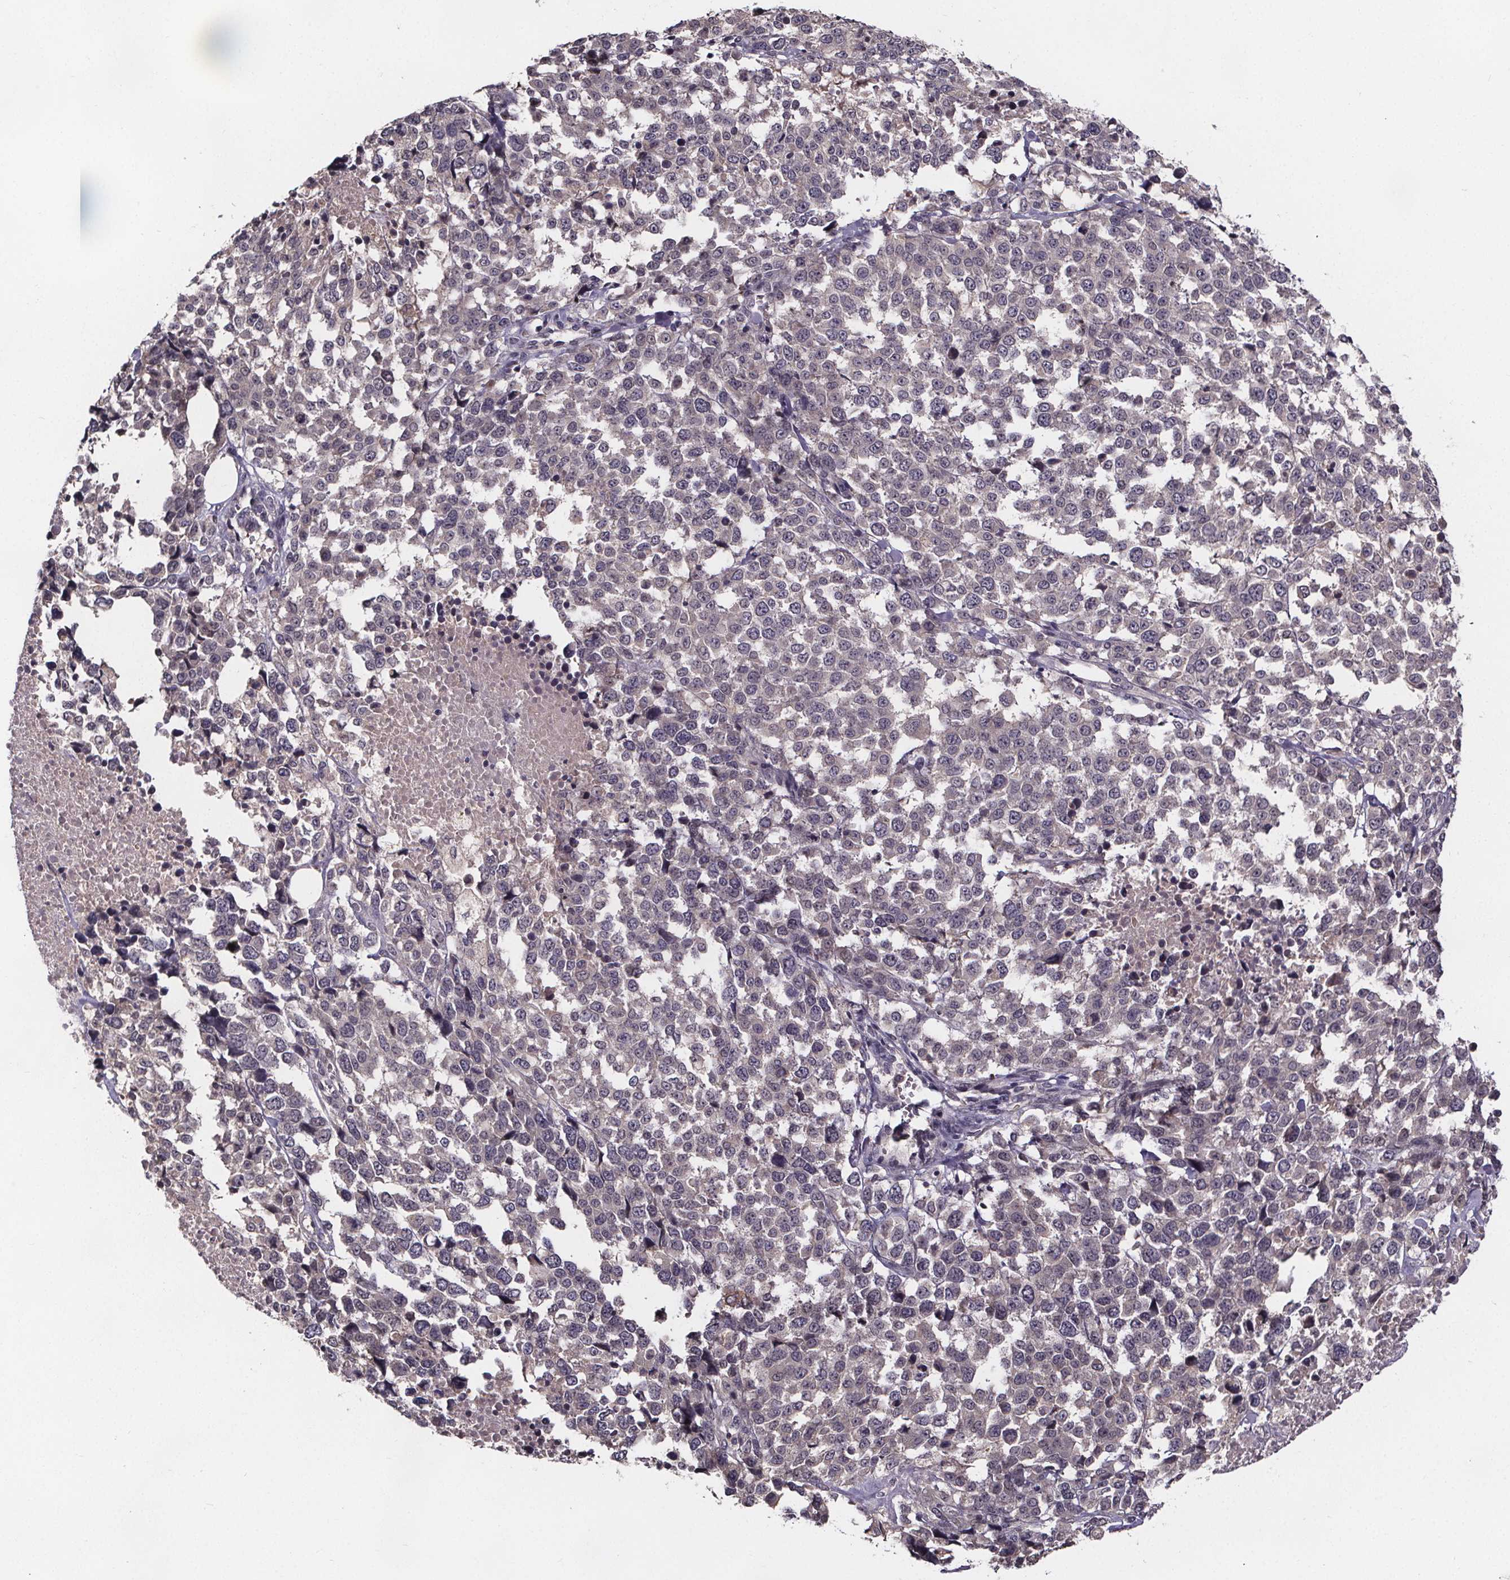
{"staining": {"intensity": "negative", "quantity": "none", "location": "none"}, "tissue": "melanoma", "cell_type": "Tumor cells", "image_type": "cancer", "snomed": [{"axis": "morphology", "description": "Malignant melanoma, Metastatic site"}, {"axis": "topography", "description": "Skin"}], "caption": "Immunohistochemistry (IHC) of malignant melanoma (metastatic site) exhibits no expression in tumor cells. (DAB immunohistochemistry (IHC) visualized using brightfield microscopy, high magnification).", "gene": "SMIM1", "patient": {"sex": "male", "age": 84}}